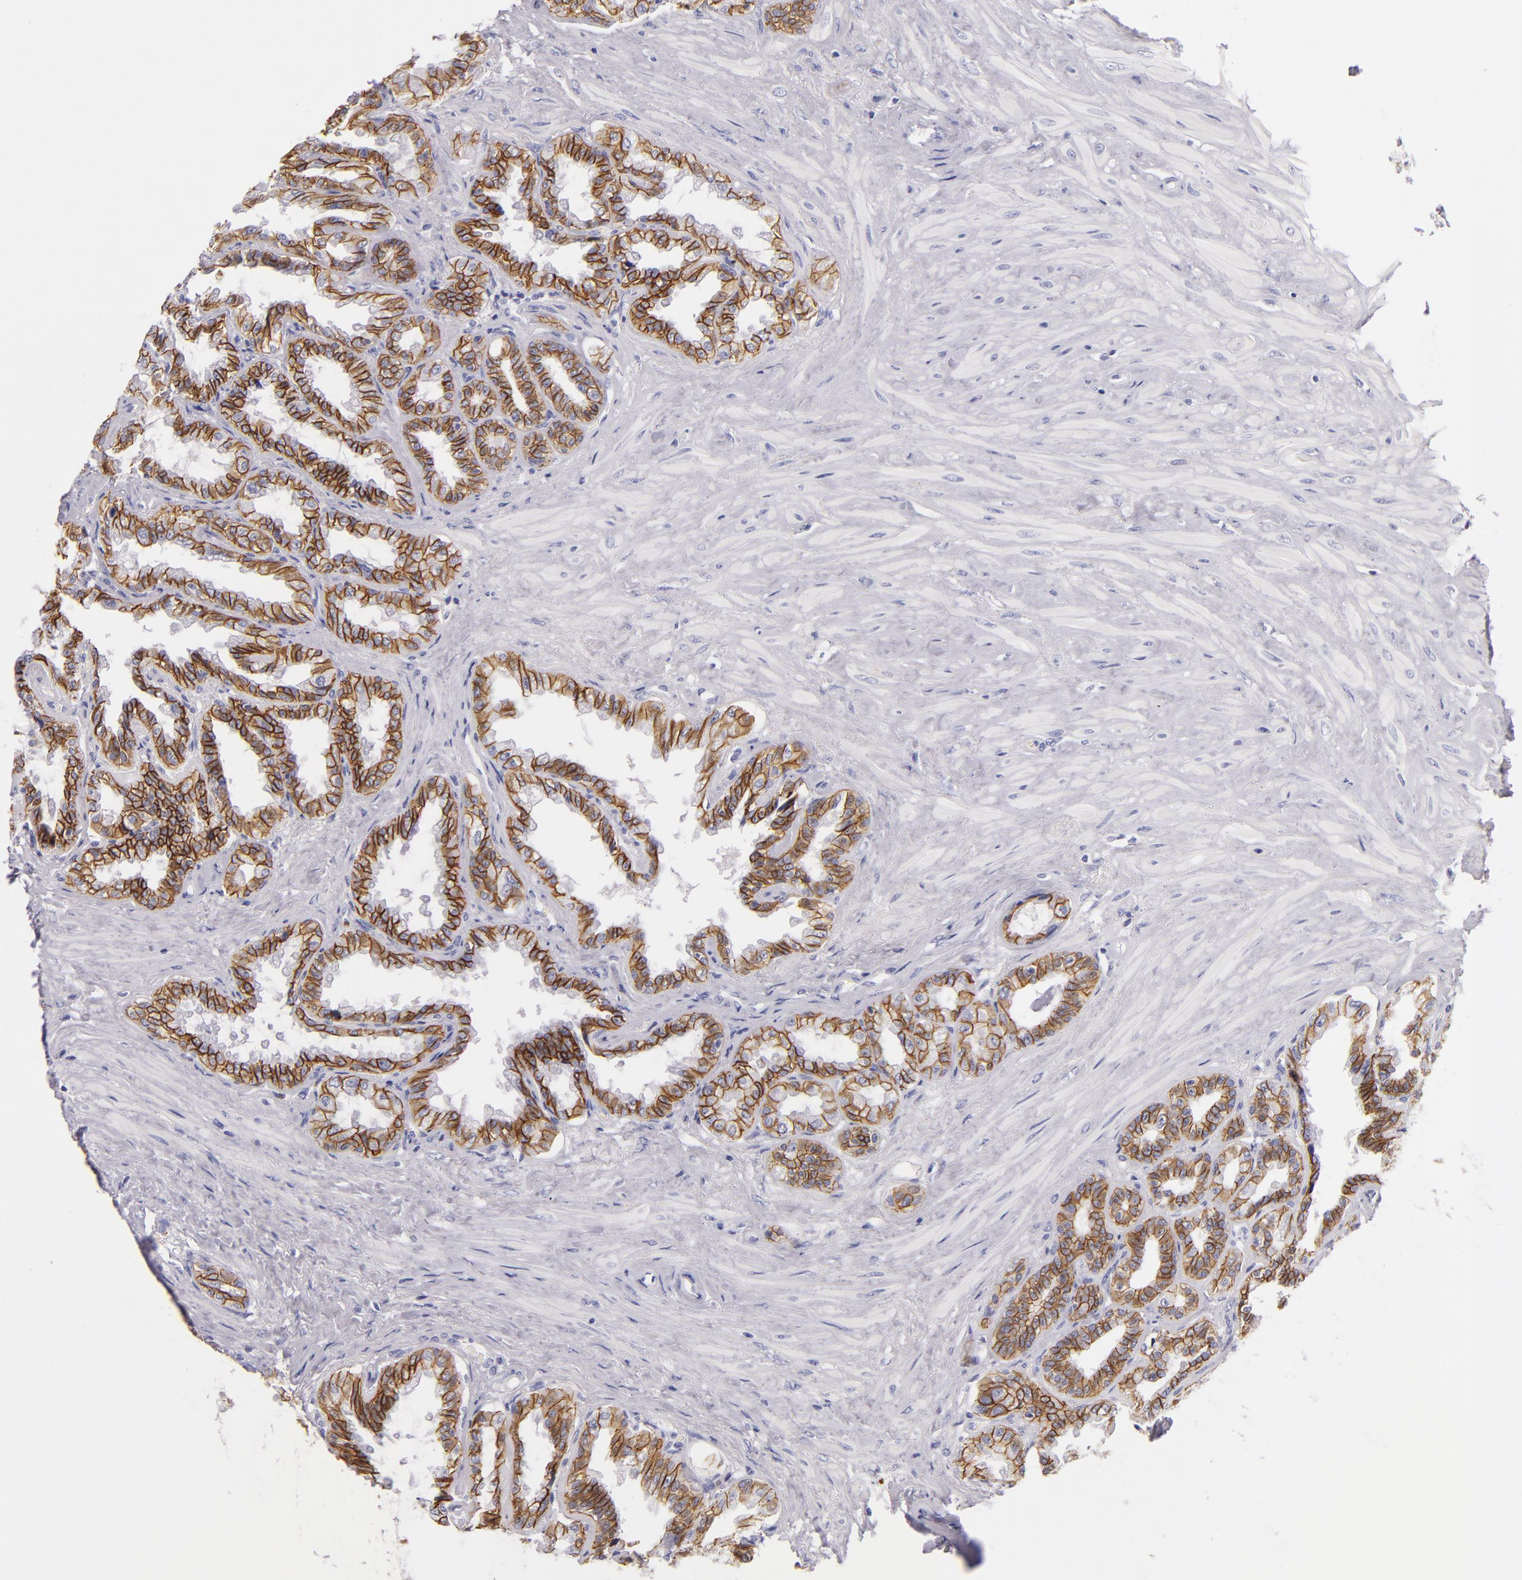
{"staining": {"intensity": "strong", "quantity": ">75%", "location": "cytoplasmic/membranous"}, "tissue": "seminal vesicle", "cell_type": "Glandular cells", "image_type": "normal", "snomed": [{"axis": "morphology", "description": "Normal tissue, NOS"}, {"axis": "morphology", "description": "Inflammation, NOS"}, {"axis": "topography", "description": "Urinary bladder"}, {"axis": "topography", "description": "Prostate"}, {"axis": "topography", "description": "Seminal veicle"}], "caption": "This is an image of immunohistochemistry (IHC) staining of unremarkable seminal vesicle, which shows strong positivity in the cytoplasmic/membranous of glandular cells.", "gene": "CDH3", "patient": {"sex": "male", "age": 82}}